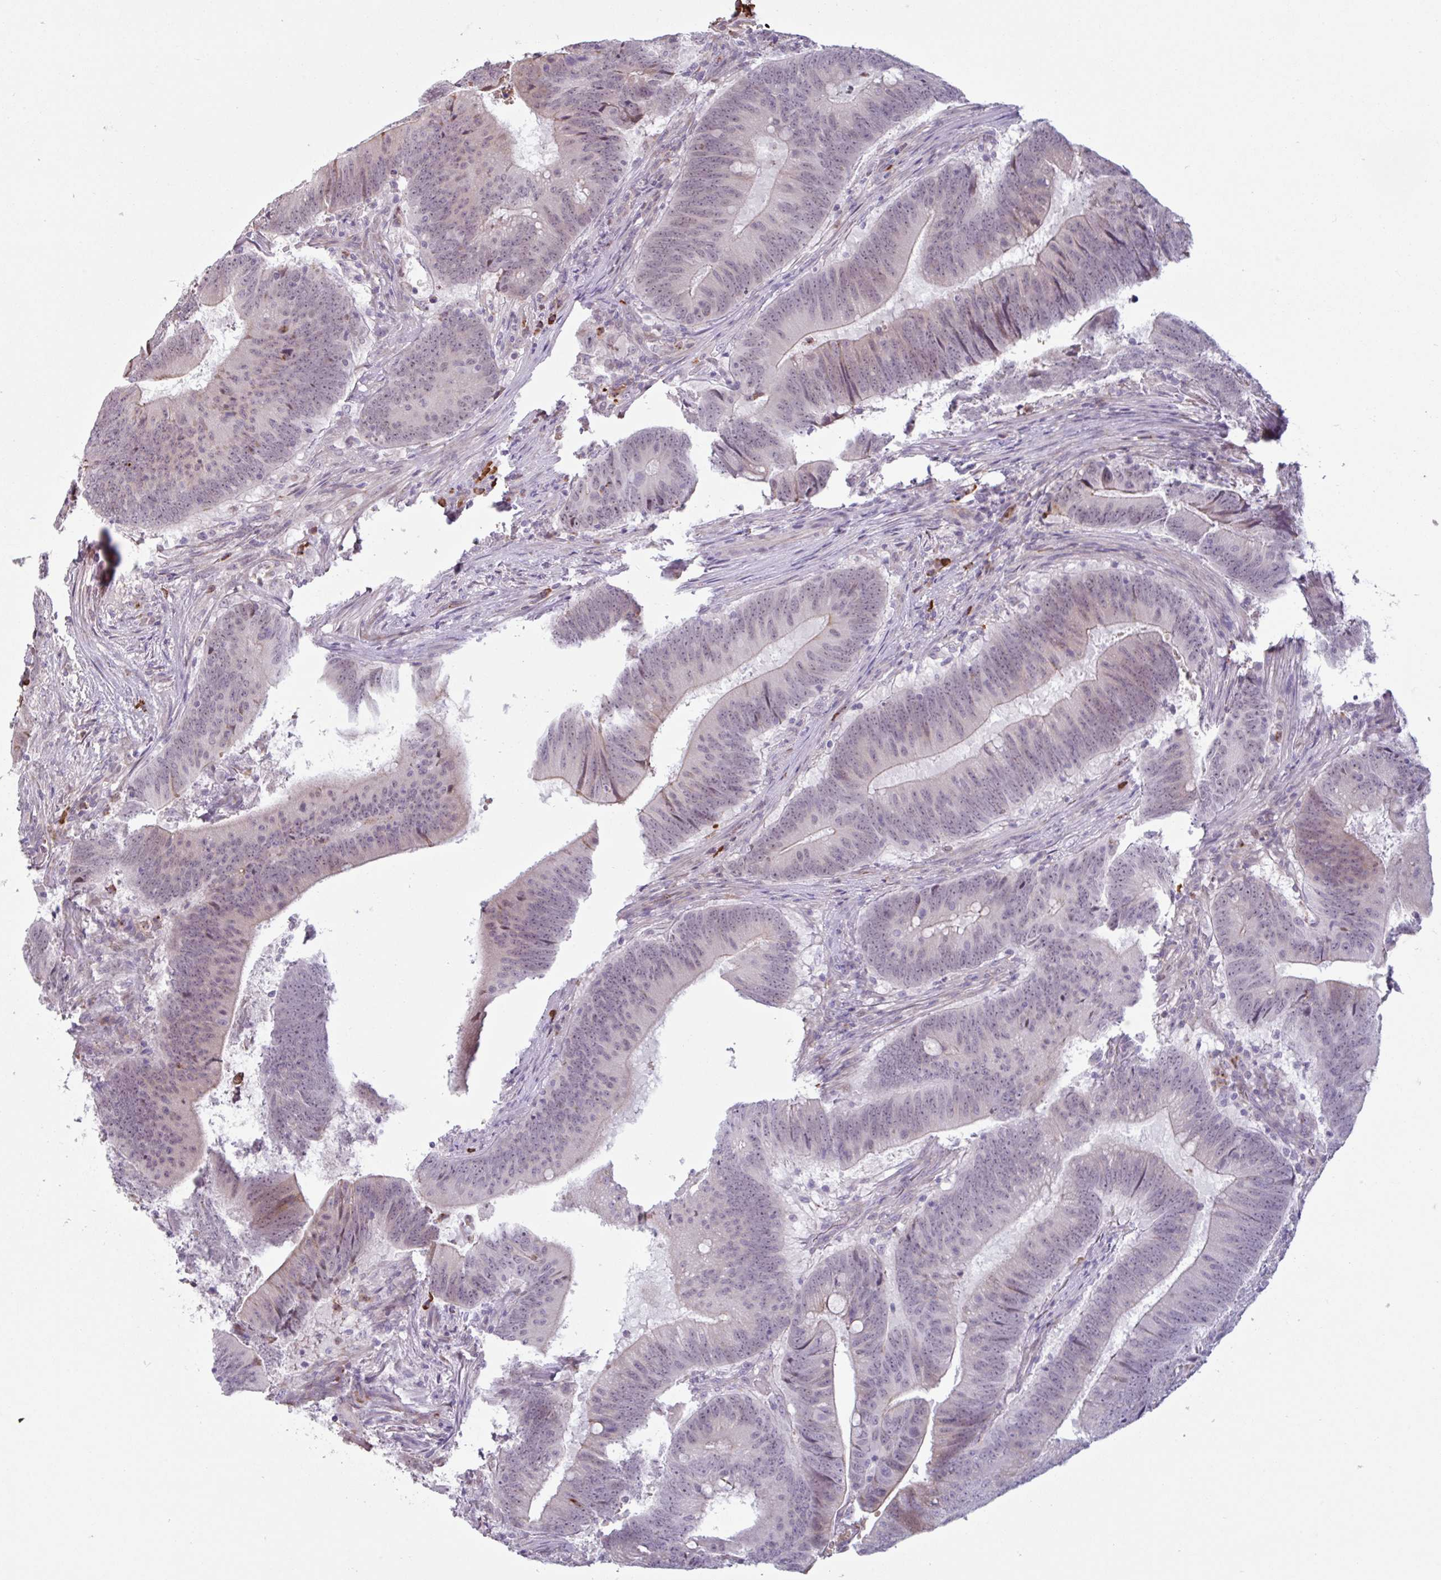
{"staining": {"intensity": "weak", "quantity": "<25%", "location": "cytoplasmic/membranous,nuclear"}, "tissue": "colorectal cancer", "cell_type": "Tumor cells", "image_type": "cancer", "snomed": [{"axis": "morphology", "description": "Adenocarcinoma, NOS"}, {"axis": "topography", "description": "Colon"}], "caption": "IHC photomicrograph of colorectal adenocarcinoma stained for a protein (brown), which displays no staining in tumor cells.", "gene": "TAF1D", "patient": {"sex": "female", "age": 87}}